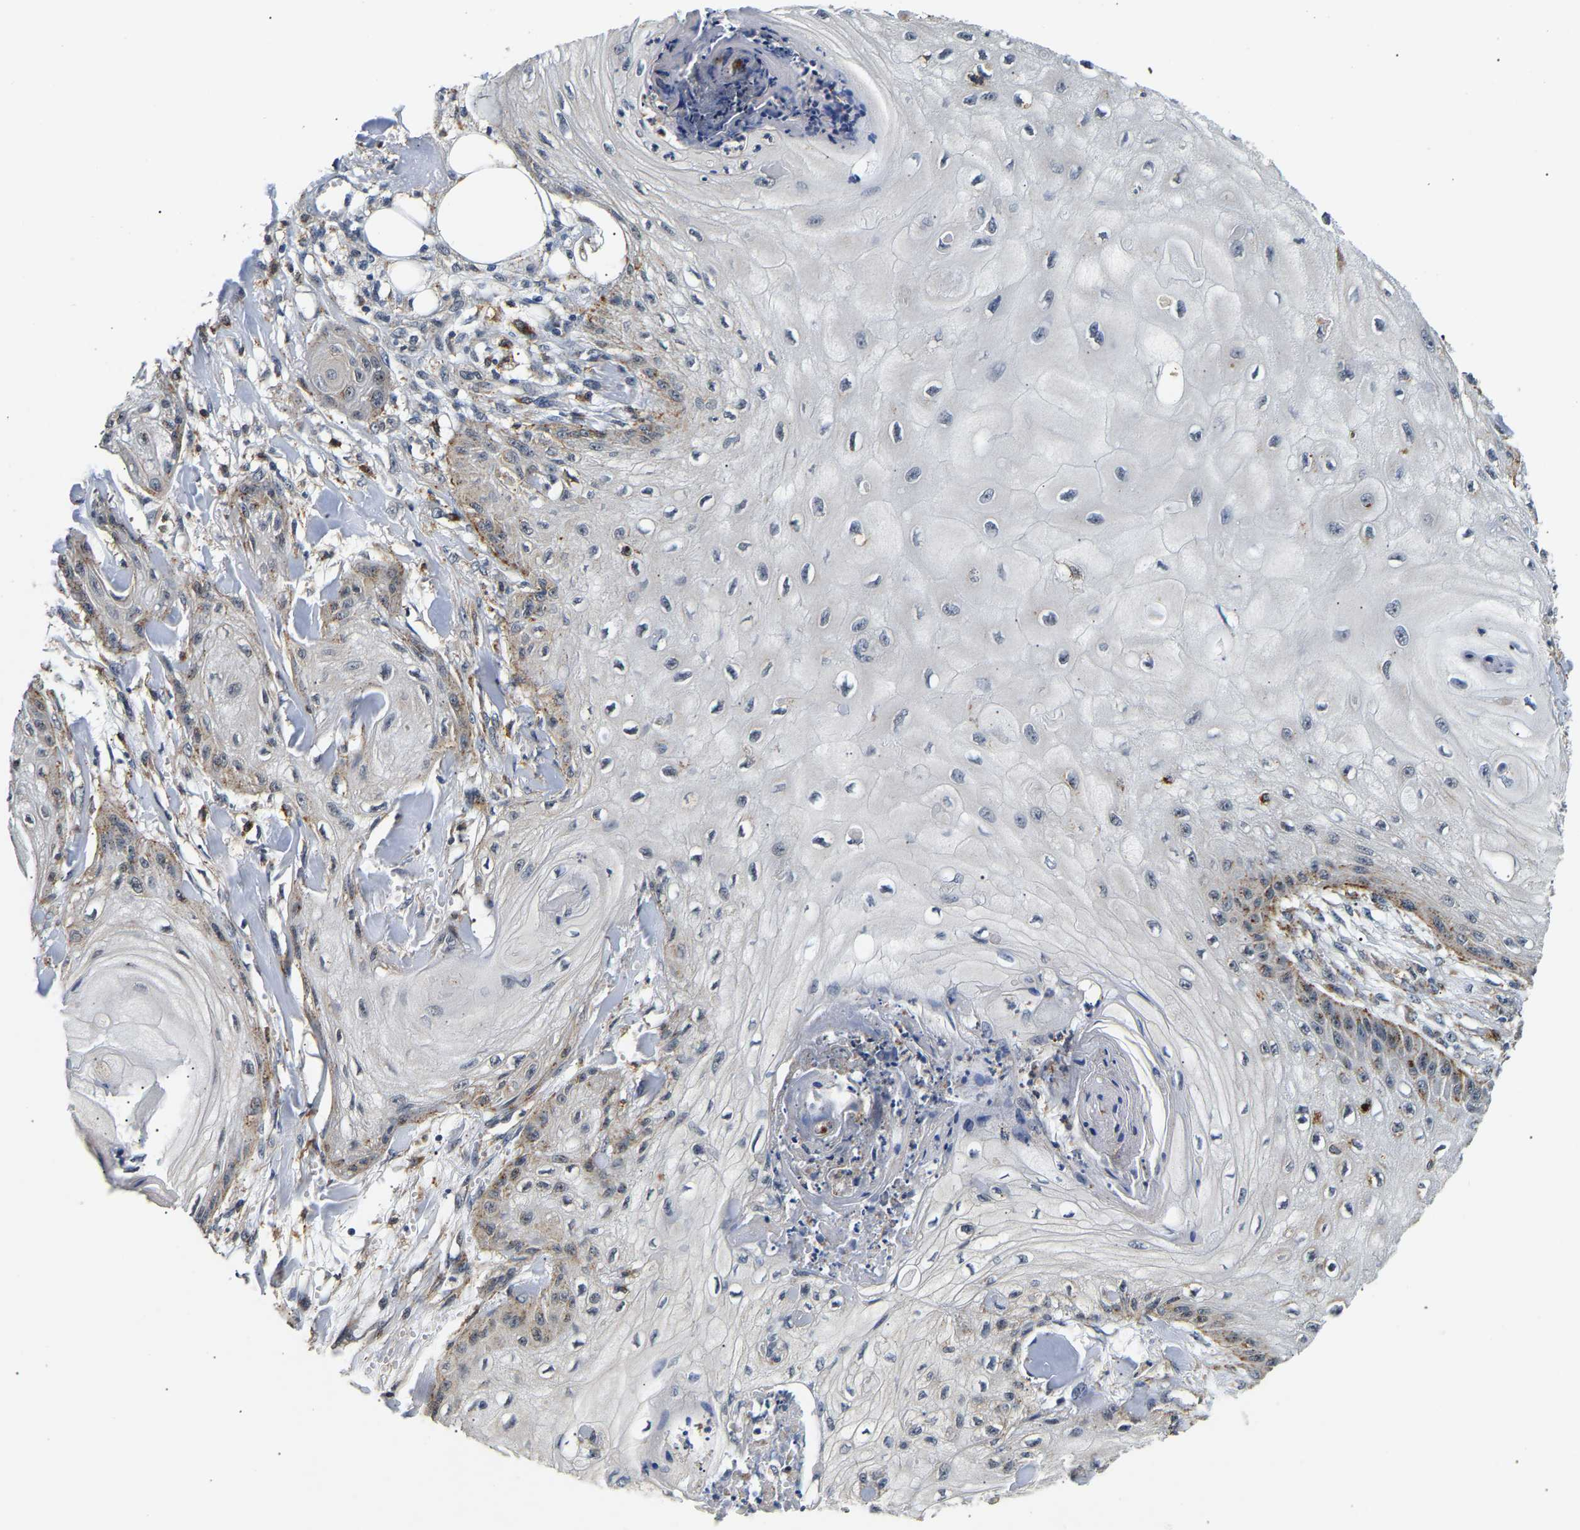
{"staining": {"intensity": "weak", "quantity": "<25%", "location": "cytoplasmic/membranous"}, "tissue": "skin cancer", "cell_type": "Tumor cells", "image_type": "cancer", "snomed": [{"axis": "morphology", "description": "Squamous cell carcinoma, NOS"}, {"axis": "topography", "description": "Skin"}], "caption": "This is a histopathology image of IHC staining of skin cancer (squamous cell carcinoma), which shows no expression in tumor cells.", "gene": "SMU1", "patient": {"sex": "male", "age": 74}}